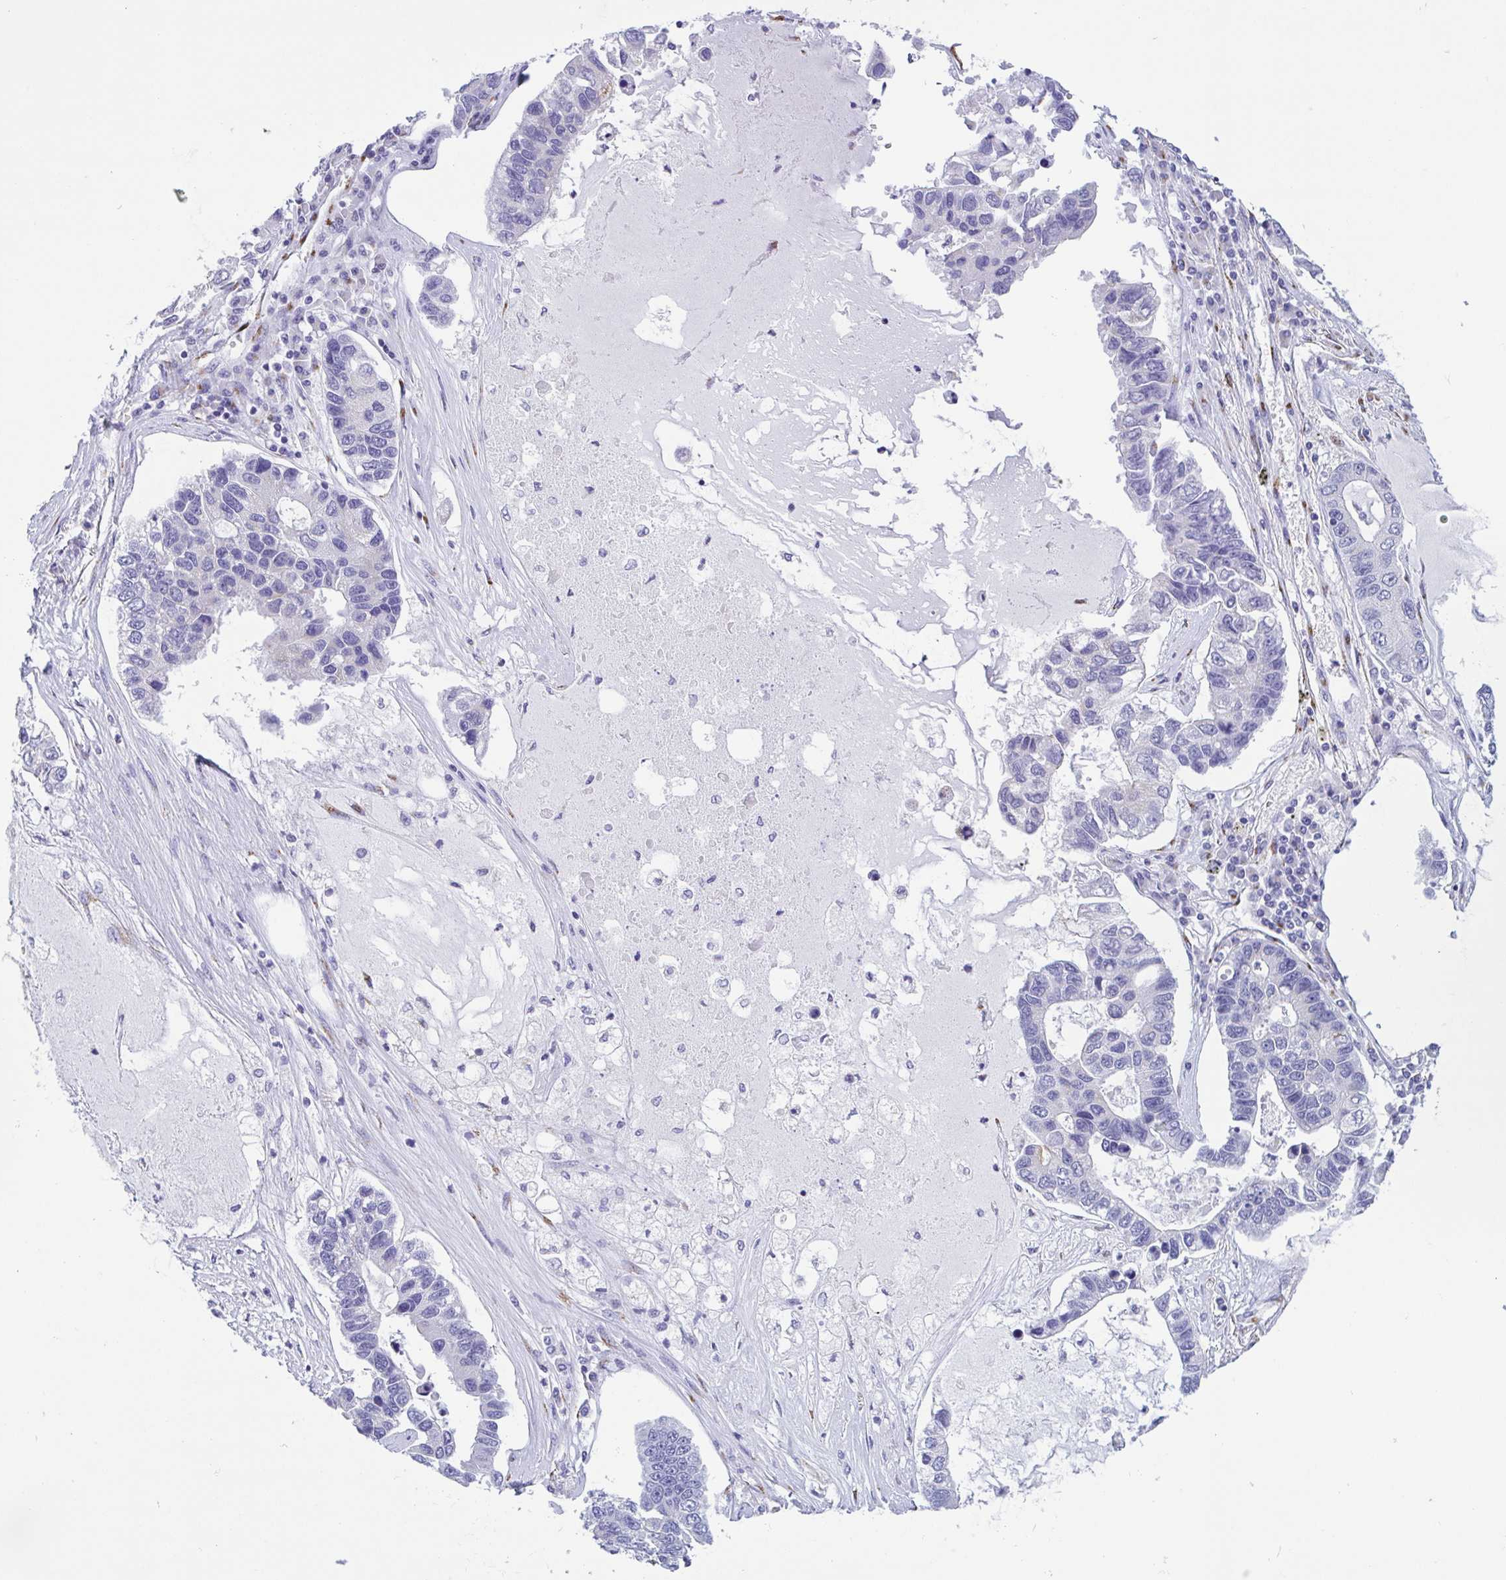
{"staining": {"intensity": "negative", "quantity": "none", "location": "none"}, "tissue": "lung cancer", "cell_type": "Tumor cells", "image_type": "cancer", "snomed": [{"axis": "morphology", "description": "Adenocarcinoma, NOS"}, {"axis": "topography", "description": "Bronchus"}, {"axis": "topography", "description": "Lung"}], "caption": "The immunohistochemistry (IHC) photomicrograph has no significant expression in tumor cells of lung cancer tissue.", "gene": "SULT1B1", "patient": {"sex": "female", "age": 51}}